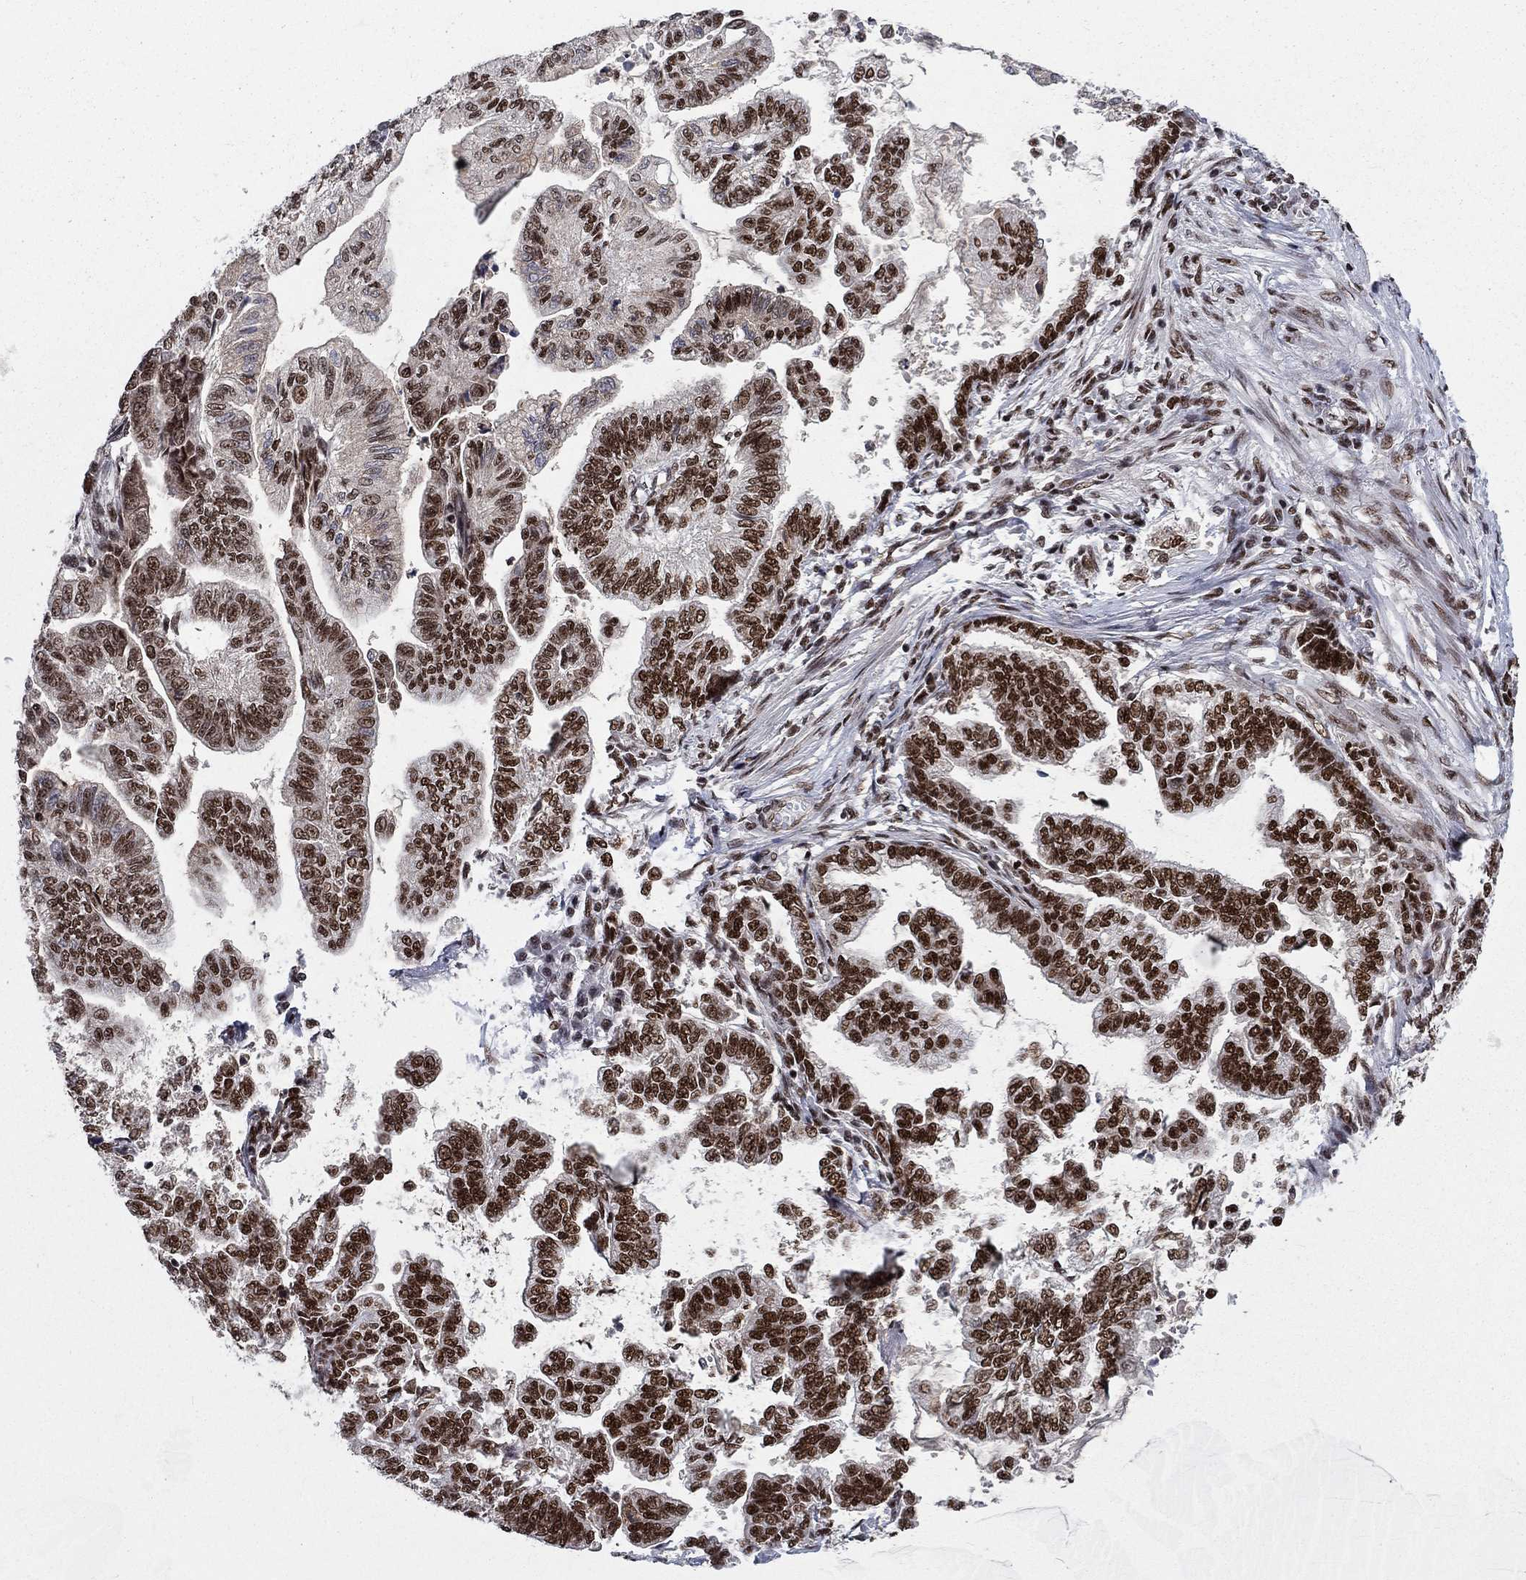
{"staining": {"intensity": "strong", "quantity": ">75%", "location": "nuclear"}, "tissue": "stomach cancer", "cell_type": "Tumor cells", "image_type": "cancer", "snomed": [{"axis": "morphology", "description": "Adenocarcinoma, NOS"}, {"axis": "topography", "description": "Stomach"}], "caption": "Approximately >75% of tumor cells in stomach cancer (adenocarcinoma) show strong nuclear protein positivity as visualized by brown immunohistochemical staining.", "gene": "RPRD1B", "patient": {"sex": "male", "age": 83}}